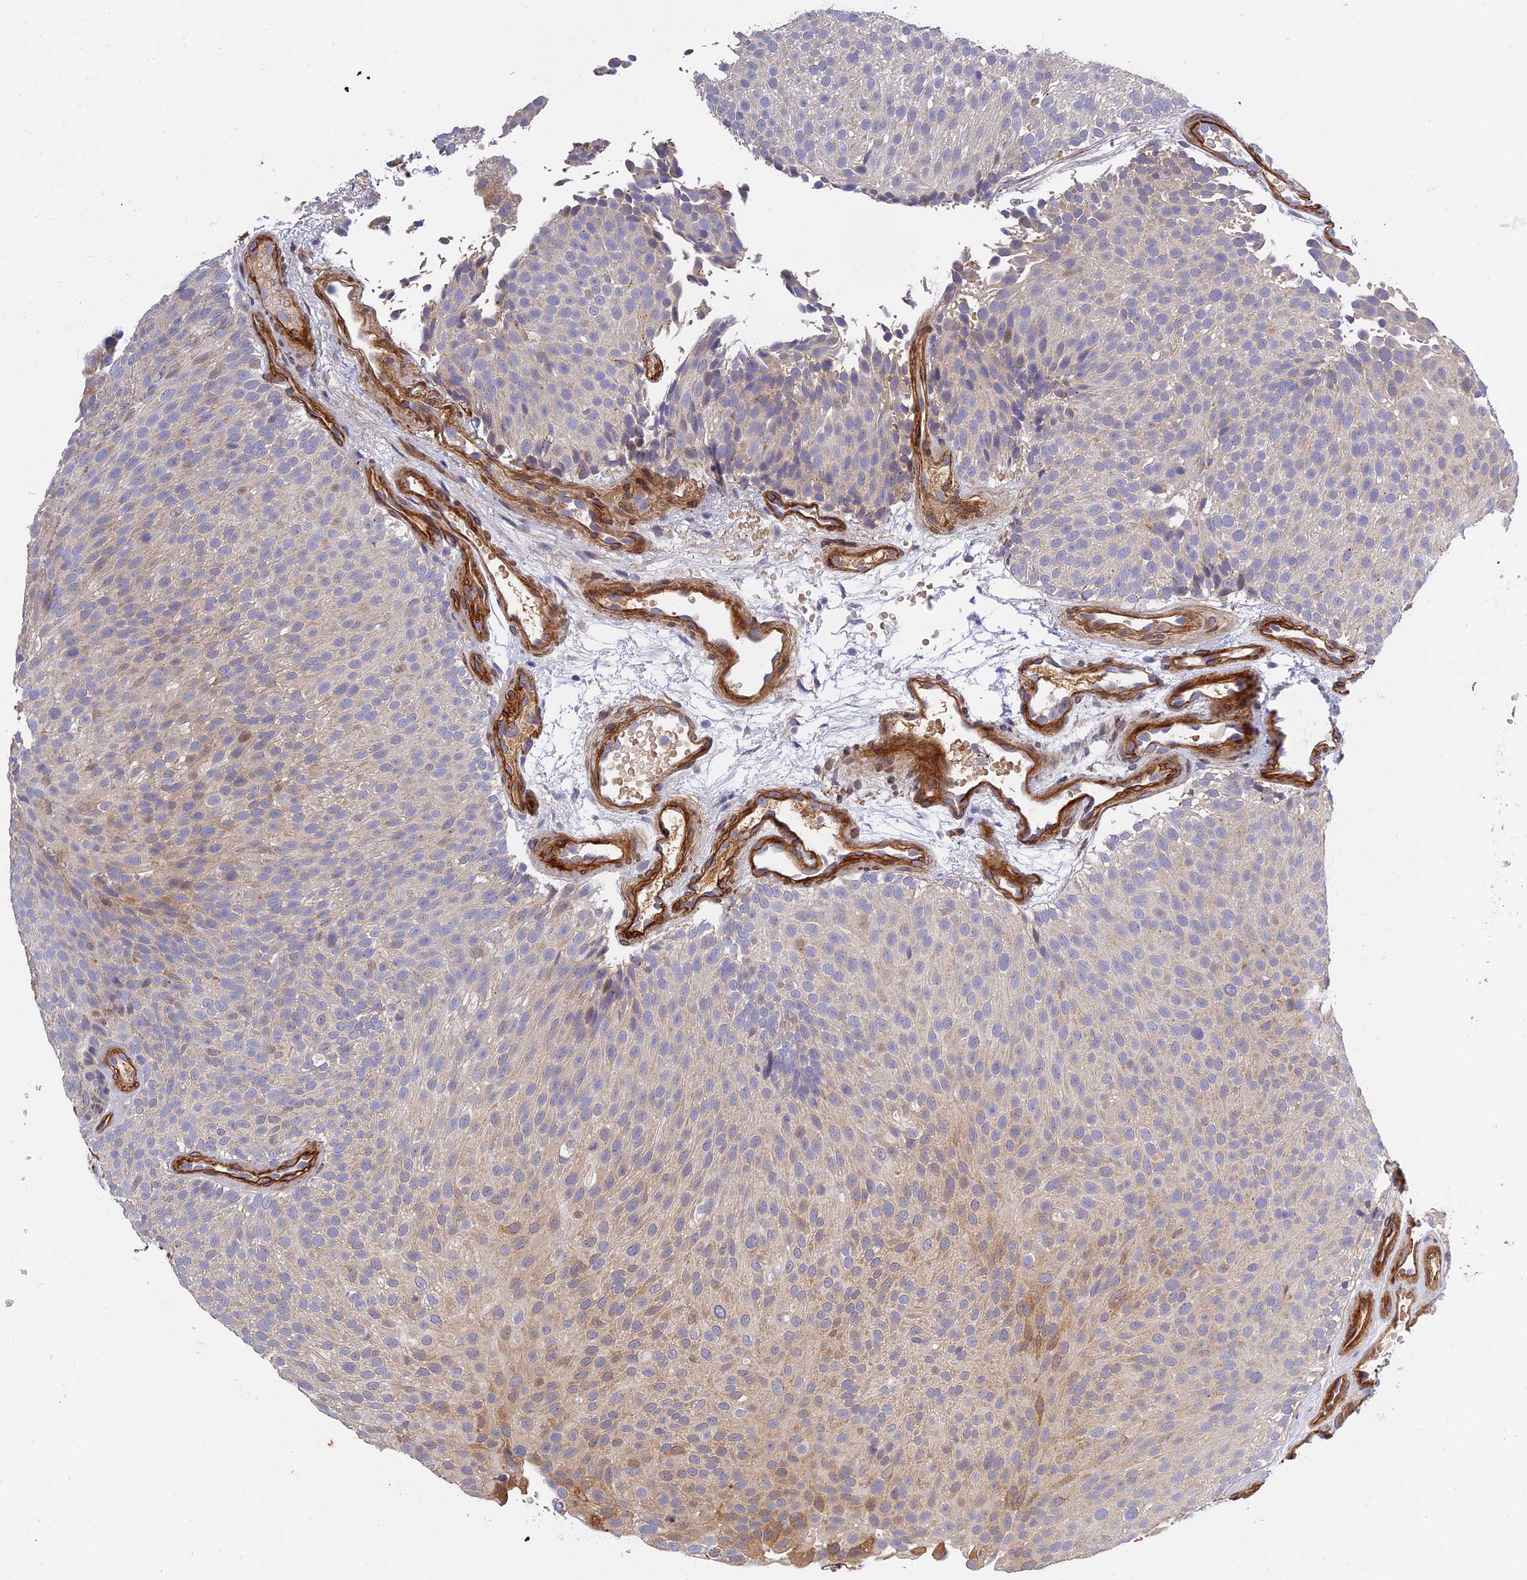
{"staining": {"intensity": "moderate", "quantity": "<25%", "location": "cytoplasmic/membranous"}, "tissue": "urothelial cancer", "cell_type": "Tumor cells", "image_type": "cancer", "snomed": [{"axis": "morphology", "description": "Urothelial carcinoma, Low grade"}, {"axis": "topography", "description": "Urinary bladder"}], "caption": "Immunohistochemical staining of urothelial cancer exhibits low levels of moderate cytoplasmic/membranous expression in about <25% of tumor cells.", "gene": "MRPL35", "patient": {"sex": "male", "age": 78}}